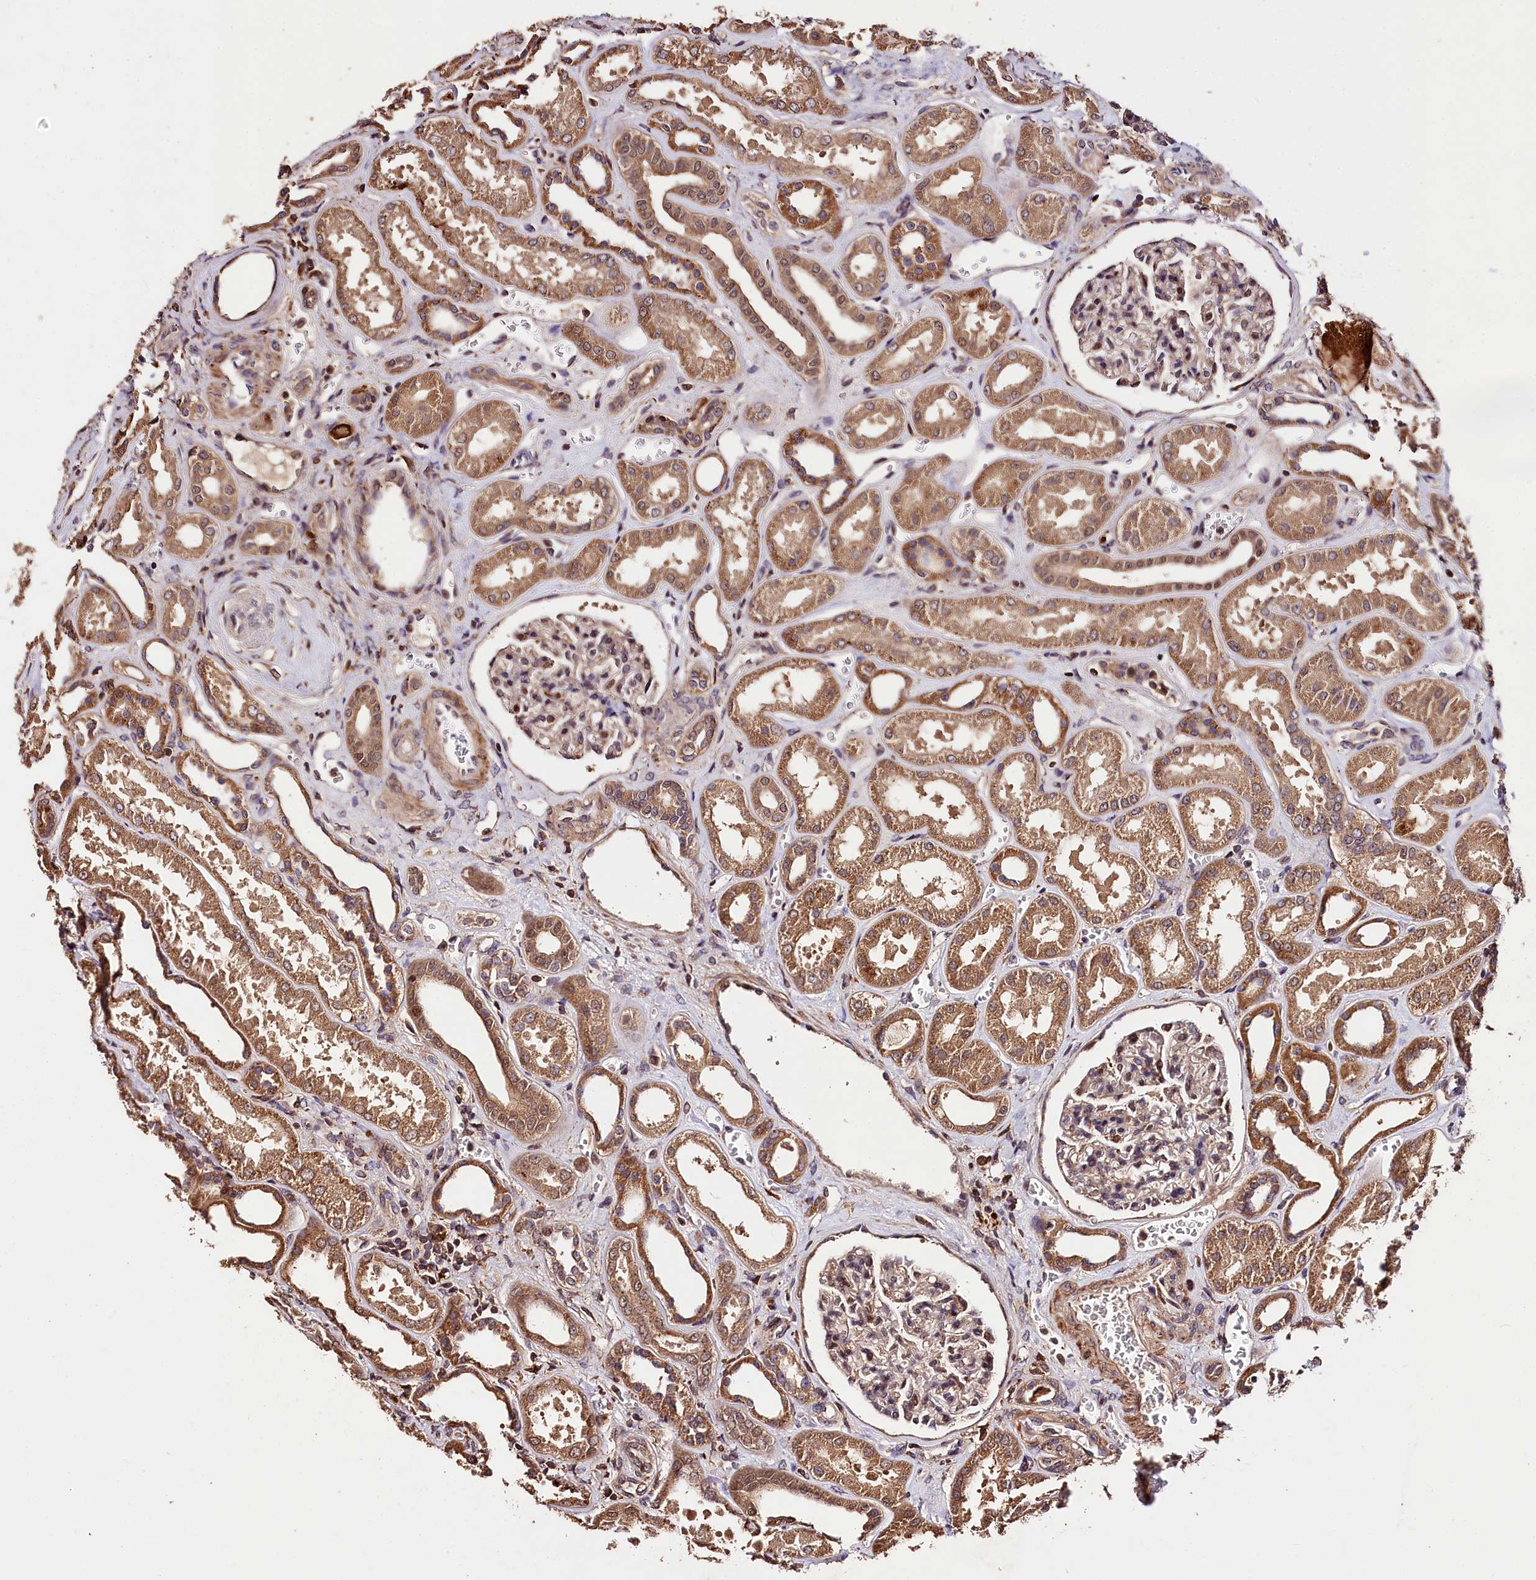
{"staining": {"intensity": "moderate", "quantity": "<25%", "location": "nuclear"}, "tissue": "kidney", "cell_type": "Cells in glomeruli", "image_type": "normal", "snomed": [{"axis": "morphology", "description": "Normal tissue, NOS"}, {"axis": "morphology", "description": "Adenocarcinoma, NOS"}, {"axis": "topography", "description": "Kidney"}], "caption": "Protein staining demonstrates moderate nuclear positivity in about <25% of cells in glomeruli in normal kidney. (DAB (3,3'-diaminobenzidine) IHC, brown staining for protein, blue staining for nuclei).", "gene": "KPTN", "patient": {"sex": "female", "age": 68}}